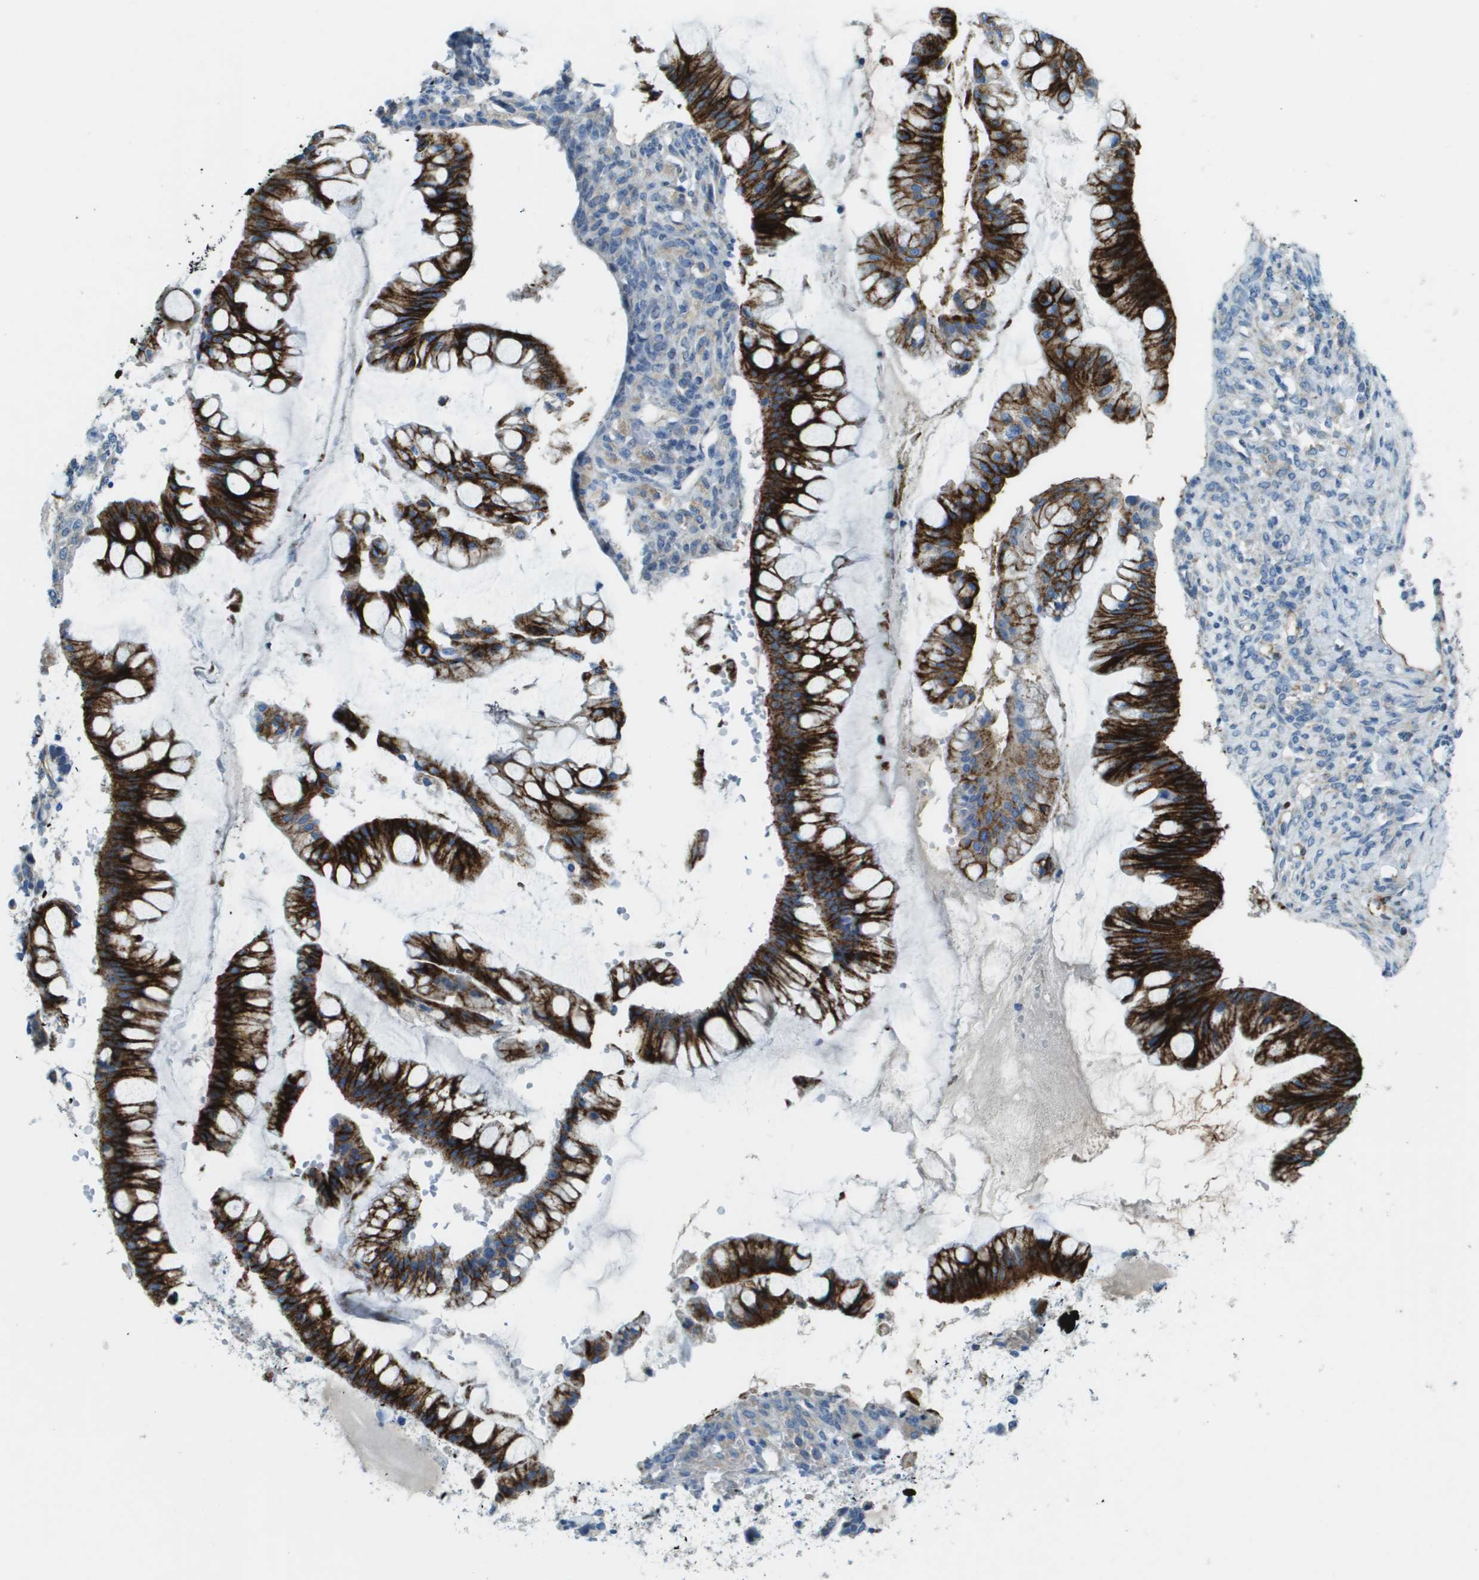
{"staining": {"intensity": "strong", "quantity": ">75%", "location": "cytoplasmic/membranous"}, "tissue": "ovarian cancer", "cell_type": "Tumor cells", "image_type": "cancer", "snomed": [{"axis": "morphology", "description": "Cystadenocarcinoma, mucinous, NOS"}, {"axis": "topography", "description": "Ovary"}], "caption": "Protein staining of mucinous cystadenocarcinoma (ovarian) tissue reveals strong cytoplasmic/membranous positivity in approximately >75% of tumor cells. (DAB (3,3'-diaminobenzidine) IHC, brown staining for protein, blue staining for nuclei).", "gene": "SDC1", "patient": {"sex": "female", "age": 73}}